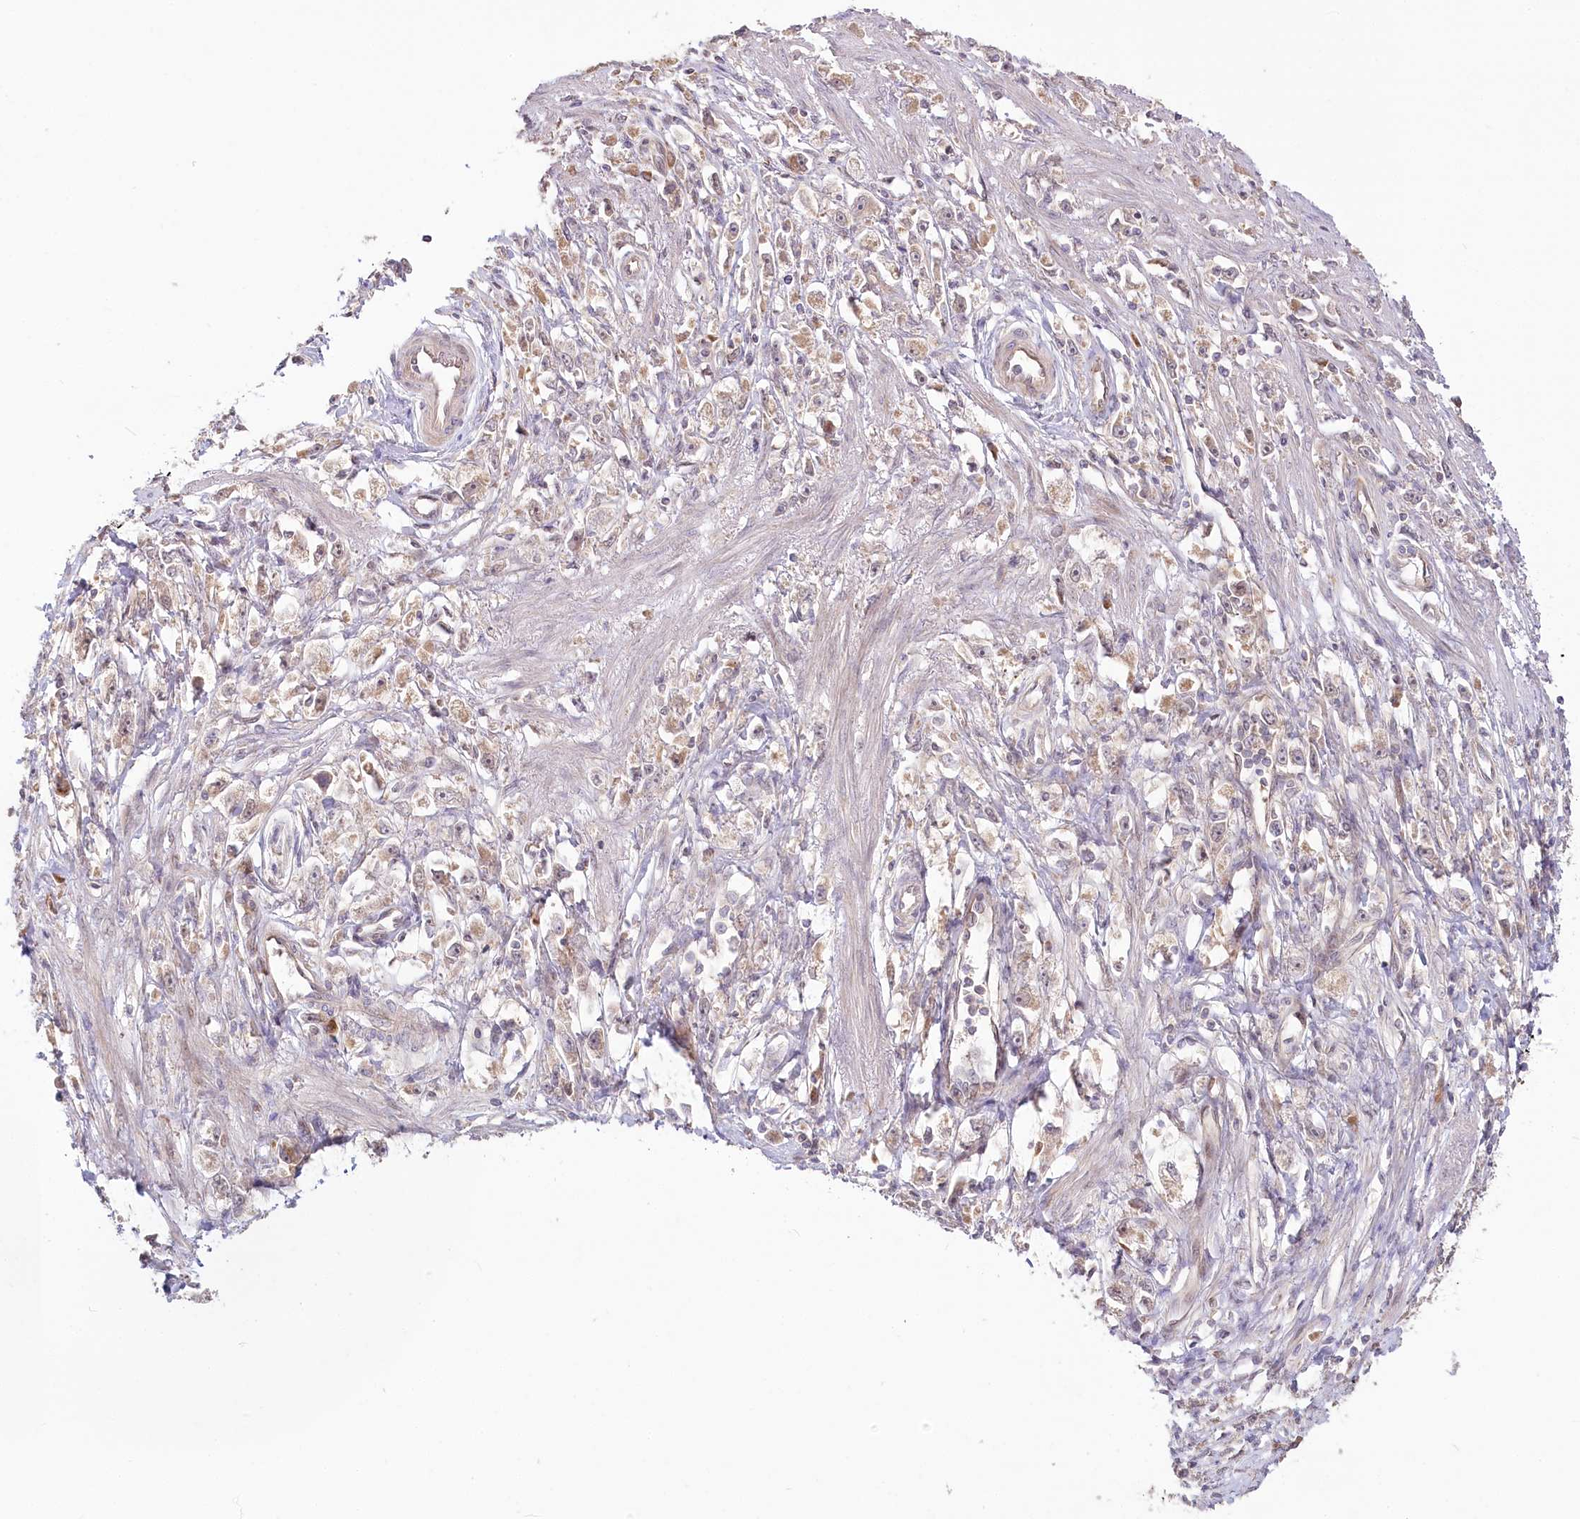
{"staining": {"intensity": "weak", "quantity": ">75%", "location": "cytoplasmic/membranous"}, "tissue": "stomach cancer", "cell_type": "Tumor cells", "image_type": "cancer", "snomed": [{"axis": "morphology", "description": "Adenocarcinoma, NOS"}, {"axis": "topography", "description": "Stomach"}], "caption": "Immunohistochemical staining of human adenocarcinoma (stomach) demonstrates weak cytoplasmic/membranous protein expression in approximately >75% of tumor cells.", "gene": "CEP70", "patient": {"sex": "female", "age": 59}}